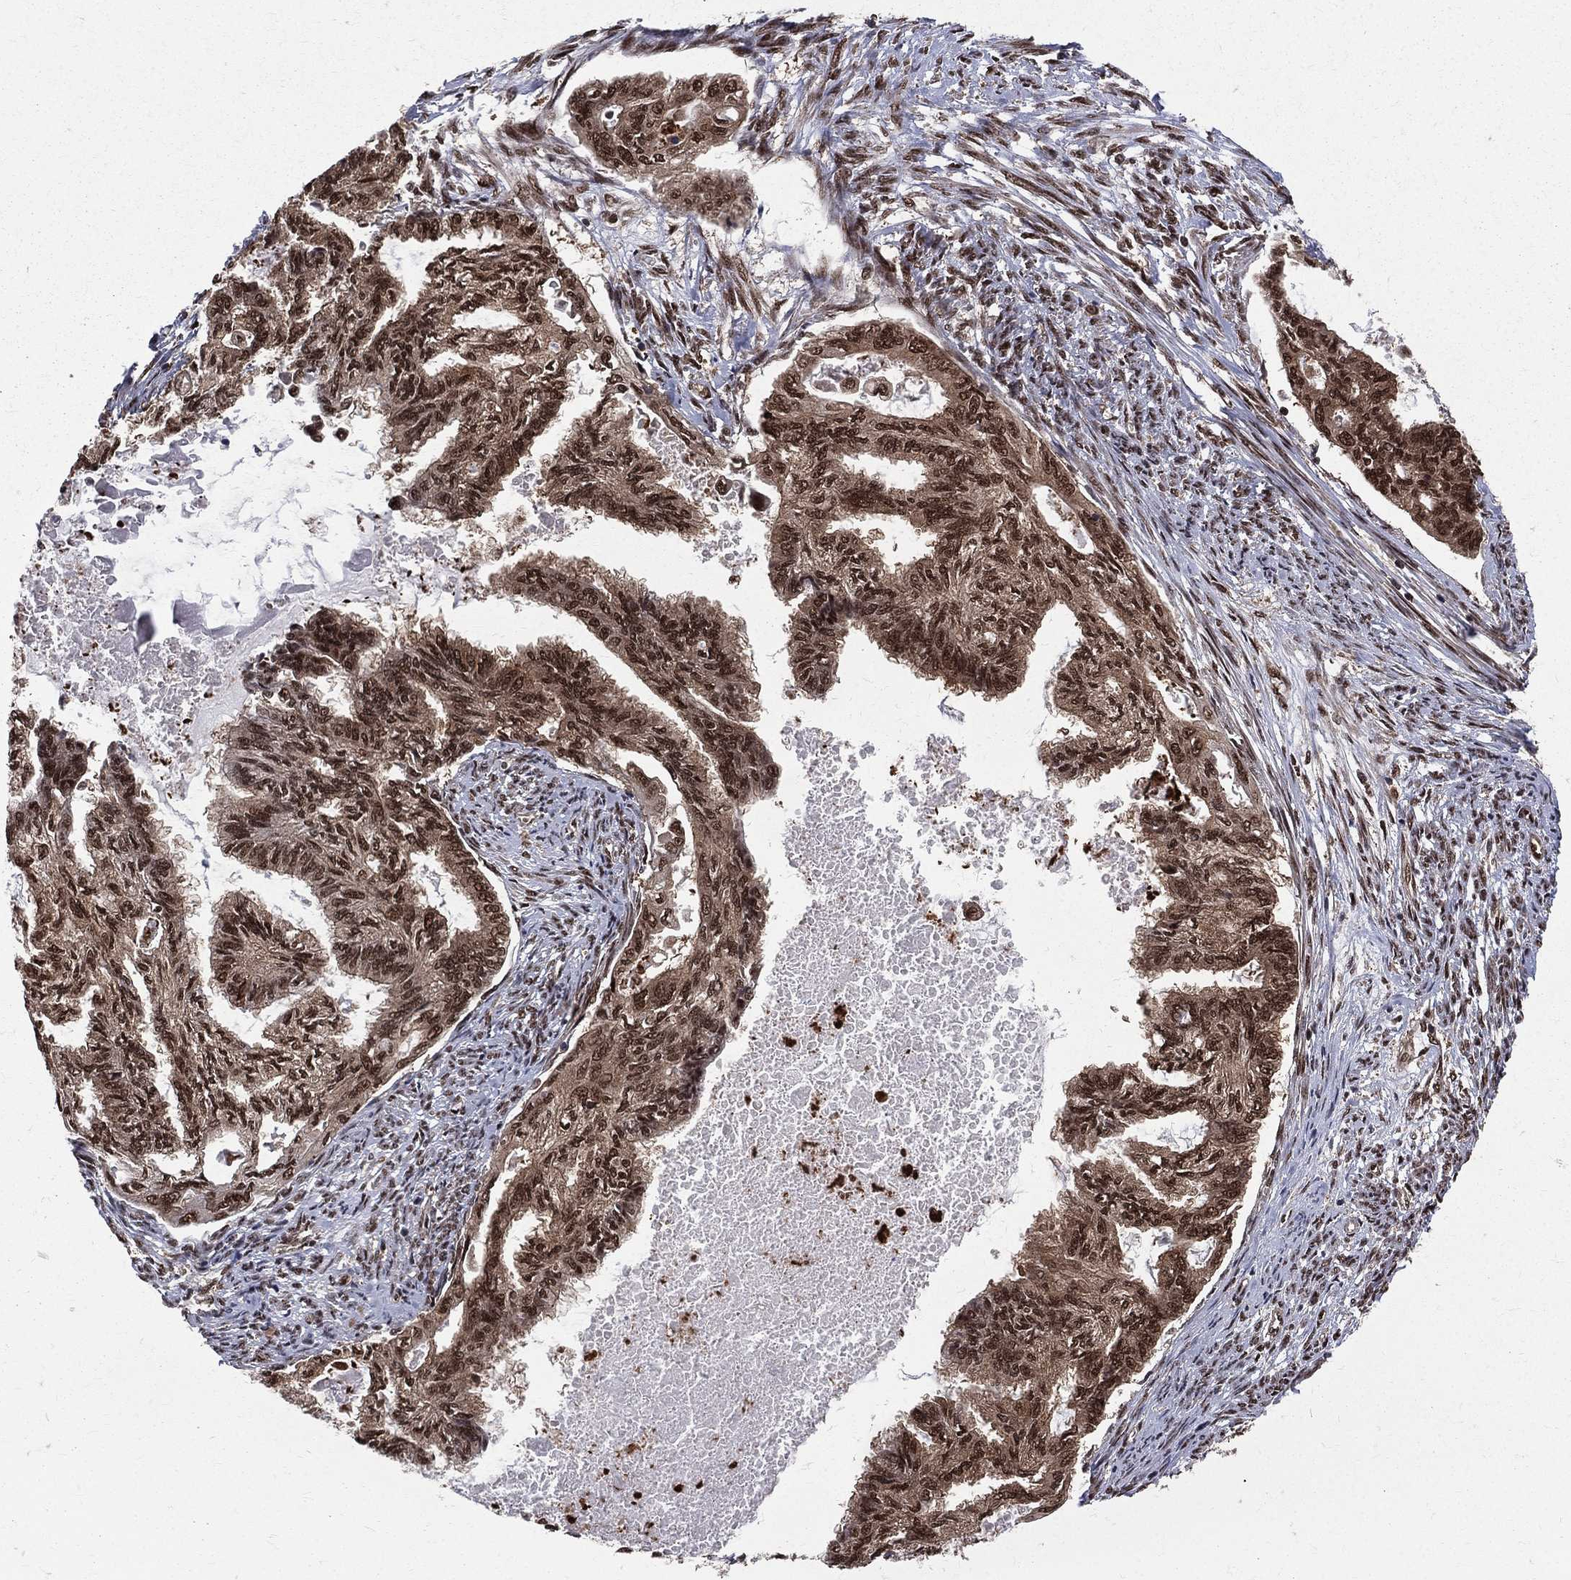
{"staining": {"intensity": "moderate", "quantity": ">75%", "location": "cytoplasmic/membranous,nuclear"}, "tissue": "endometrial cancer", "cell_type": "Tumor cells", "image_type": "cancer", "snomed": [{"axis": "morphology", "description": "Adenocarcinoma, NOS"}, {"axis": "topography", "description": "Endometrium"}], "caption": "DAB immunohistochemical staining of human adenocarcinoma (endometrial) shows moderate cytoplasmic/membranous and nuclear protein expression in approximately >75% of tumor cells. (DAB (3,3'-diaminobenzidine) IHC, brown staining for protein, blue staining for nuclei).", "gene": "COPS4", "patient": {"sex": "female", "age": 86}}